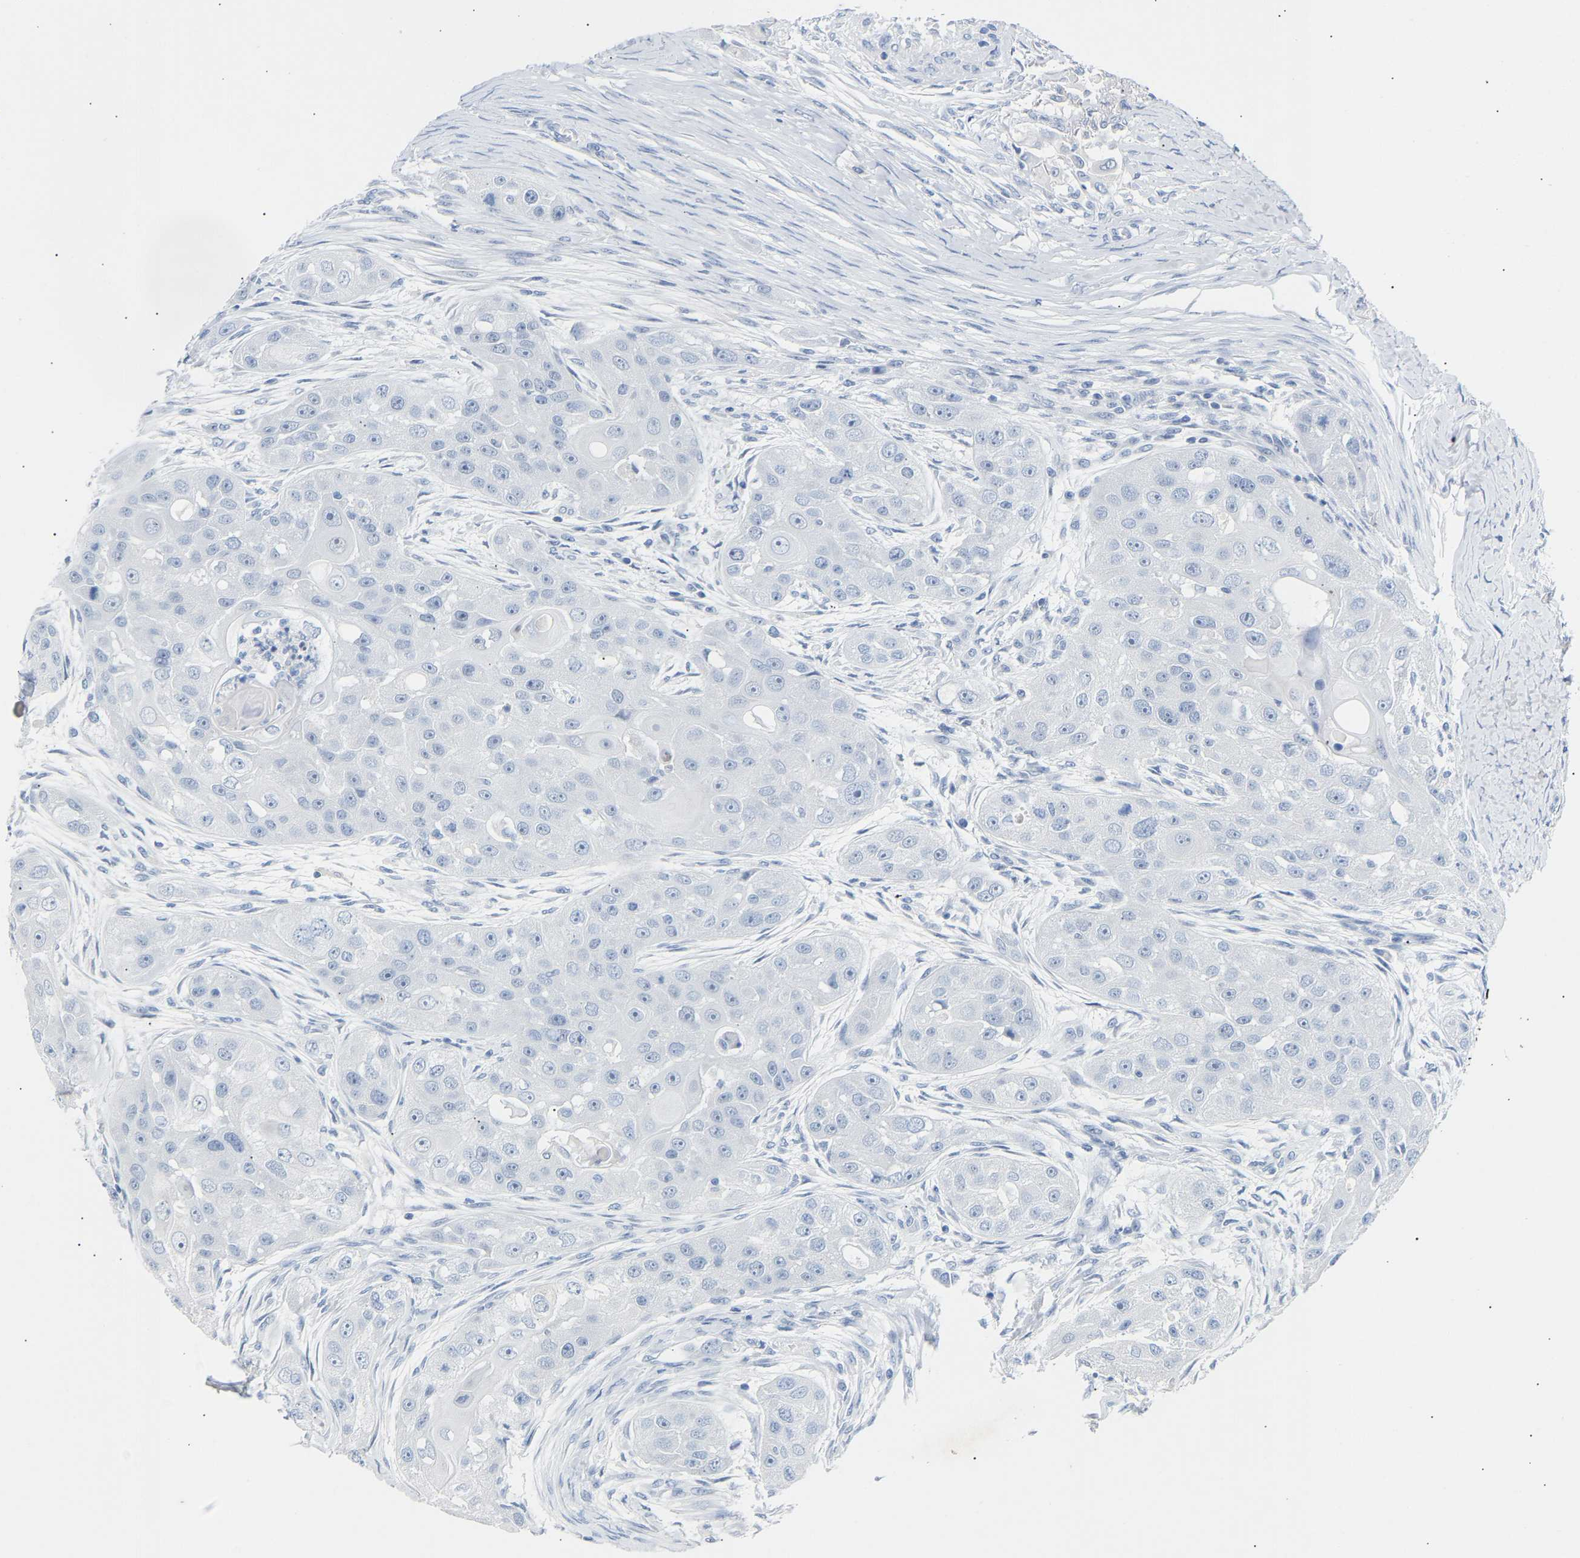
{"staining": {"intensity": "negative", "quantity": "none", "location": "none"}, "tissue": "head and neck cancer", "cell_type": "Tumor cells", "image_type": "cancer", "snomed": [{"axis": "morphology", "description": "Normal tissue, NOS"}, {"axis": "morphology", "description": "Squamous cell carcinoma, NOS"}, {"axis": "topography", "description": "Skeletal muscle"}, {"axis": "topography", "description": "Head-Neck"}], "caption": "The micrograph reveals no staining of tumor cells in head and neck squamous cell carcinoma. Nuclei are stained in blue.", "gene": "PEX1", "patient": {"sex": "male", "age": 51}}